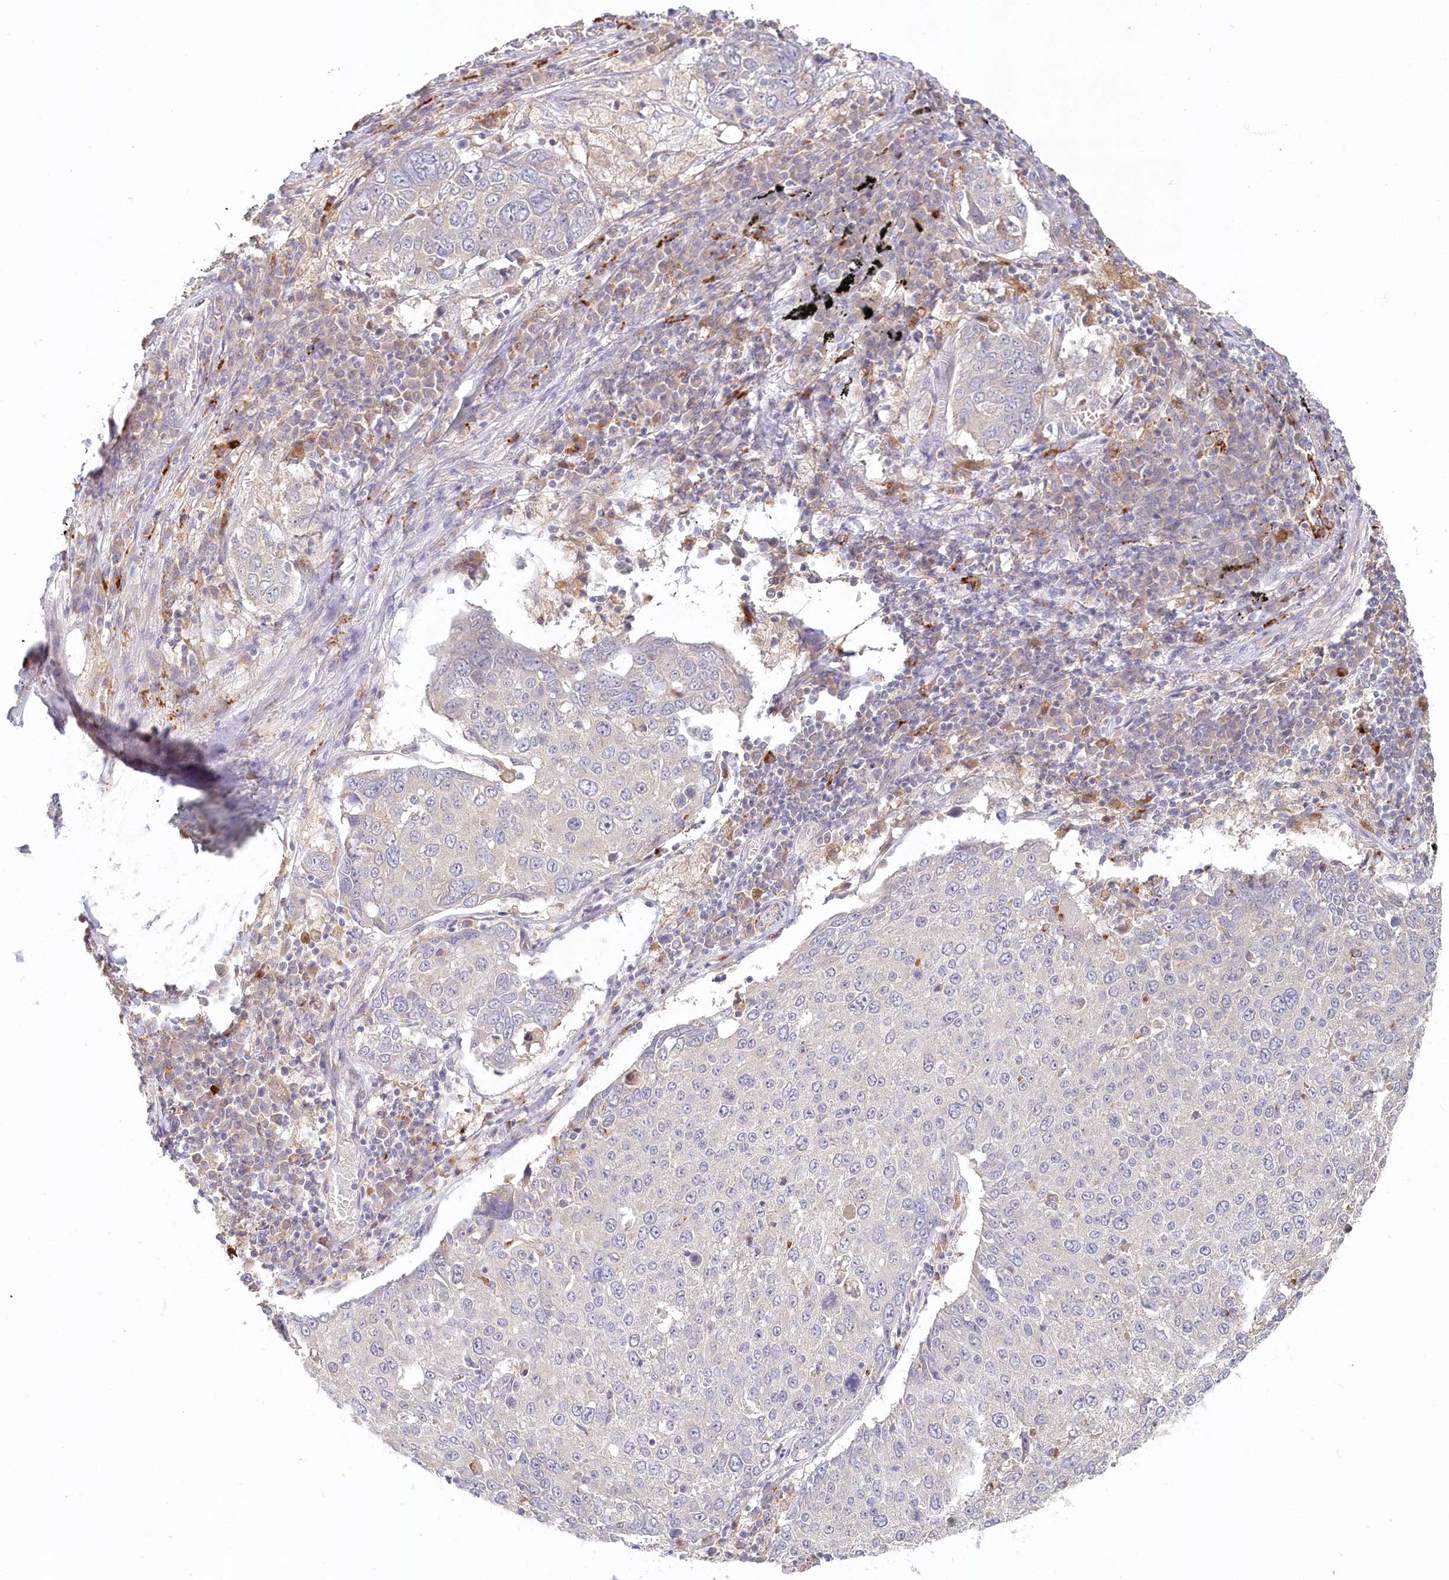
{"staining": {"intensity": "negative", "quantity": "none", "location": "none"}, "tissue": "lung cancer", "cell_type": "Tumor cells", "image_type": "cancer", "snomed": [{"axis": "morphology", "description": "Squamous cell carcinoma, NOS"}, {"axis": "topography", "description": "Lung"}], "caption": "Immunohistochemistry (IHC) micrograph of neoplastic tissue: human lung cancer (squamous cell carcinoma) stained with DAB (3,3'-diaminobenzidine) reveals no significant protein expression in tumor cells. The staining is performed using DAB (3,3'-diaminobenzidine) brown chromogen with nuclei counter-stained in using hematoxylin.", "gene": "VSIG1", "patient": {"sex": "male", "age": 65}}